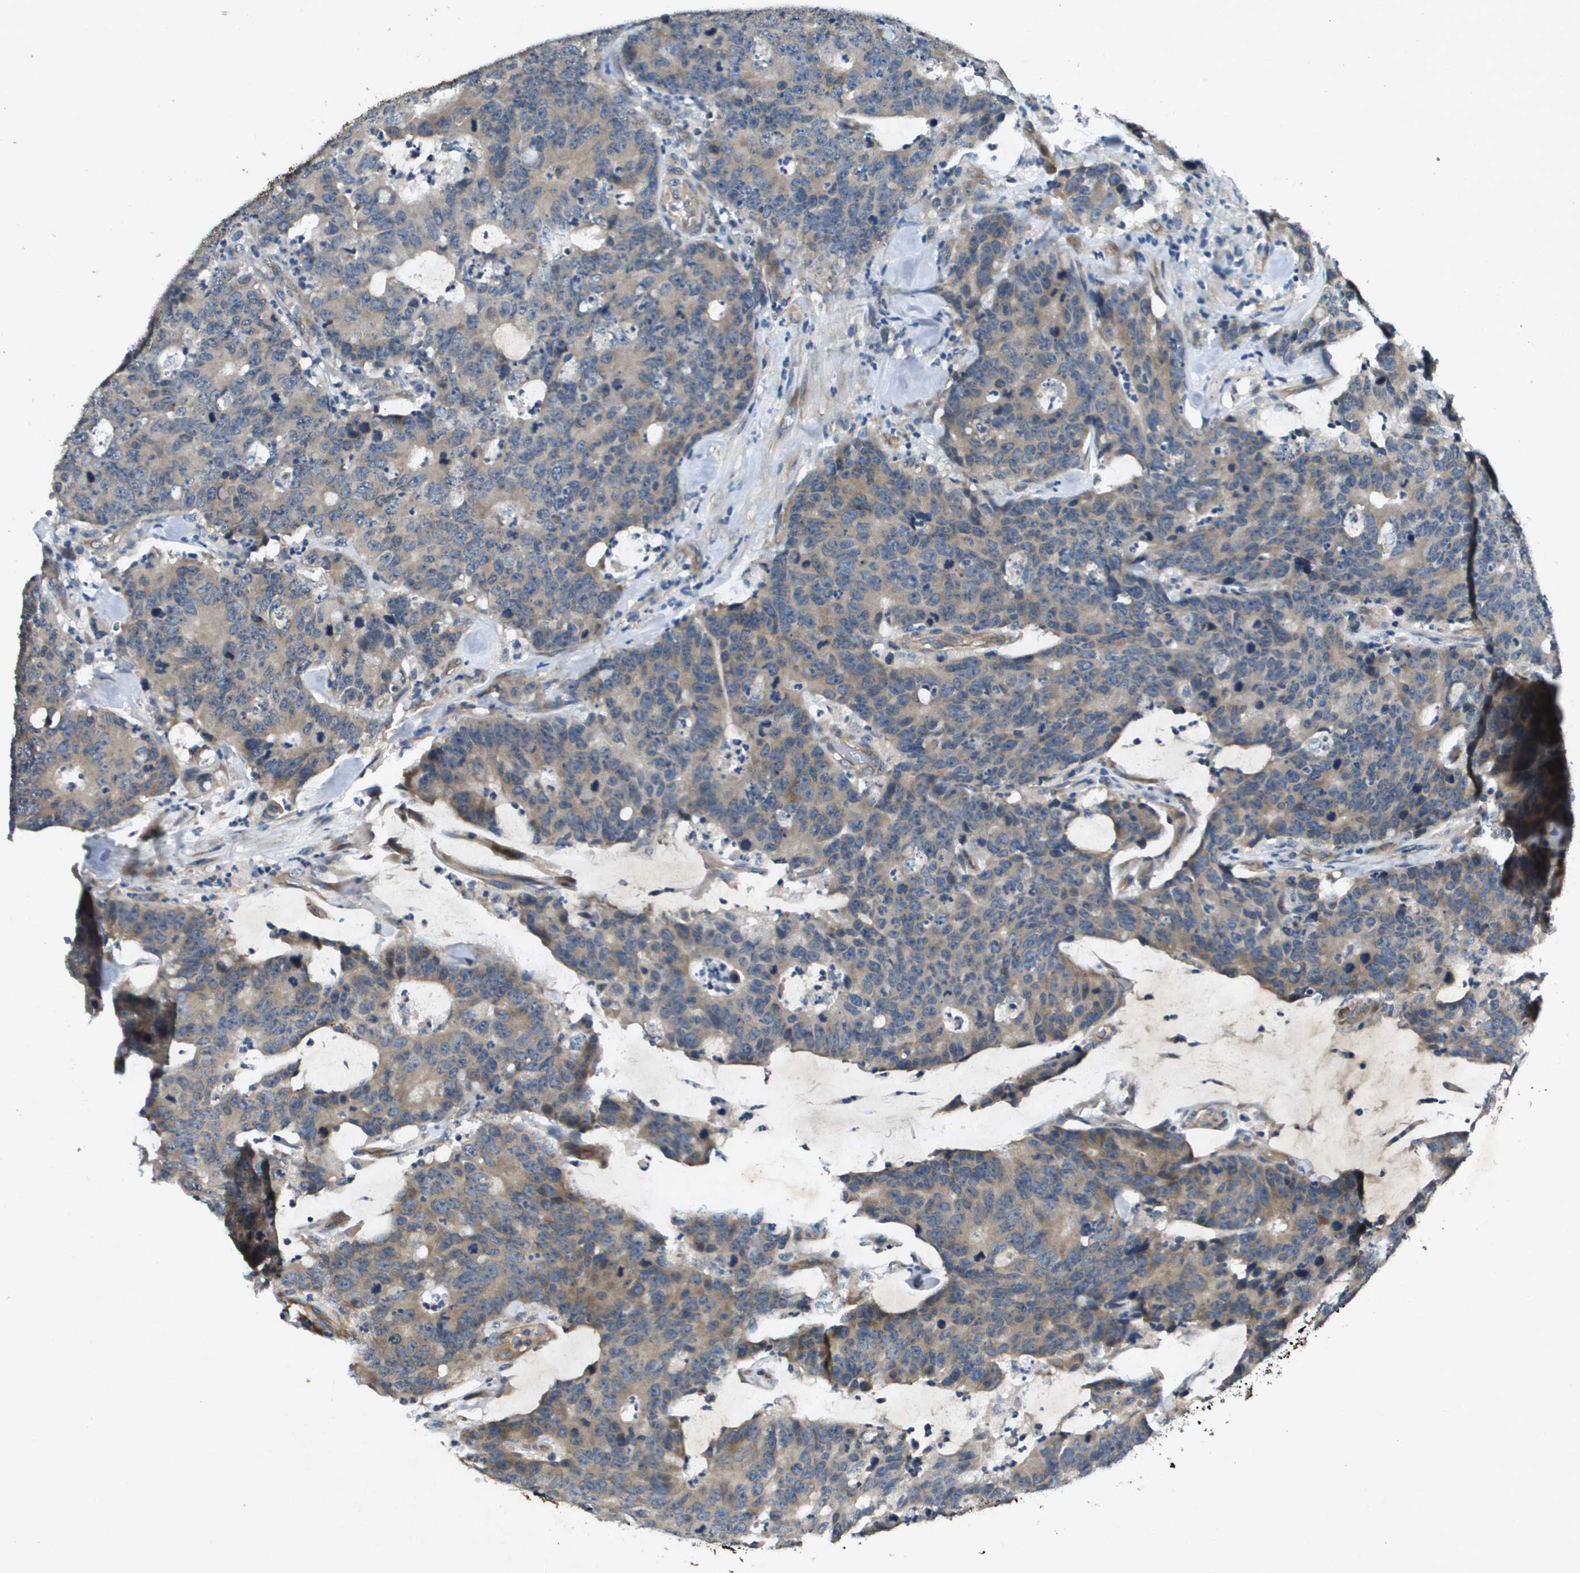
{"staining": {"intensity": "weak", "quantity": ">75%", "location": "cytoplasmic/membranous"}, "tissue": "colorectal cancer", "cell_type": "Tumor cells", "image_type": "cancer", "snomed": [{"axis": "morphology", "description": "Adenocarcinoma, NOS"}, {"axis": "topography", "description": "Colon"}], "caption": "Immunohistochemistry micrograph of neoplastic tissue: human colorectal adenocarcinoma stained using immunohistochemistry demonstrates low levels of weak protein expression localized specifically in the cytoplasmic/membranous of tumor cells, appearing as a cytoplasmic/membranous brown color.", "gene": "PGAP3", "patient": {"sex": "female", "age": 86}}